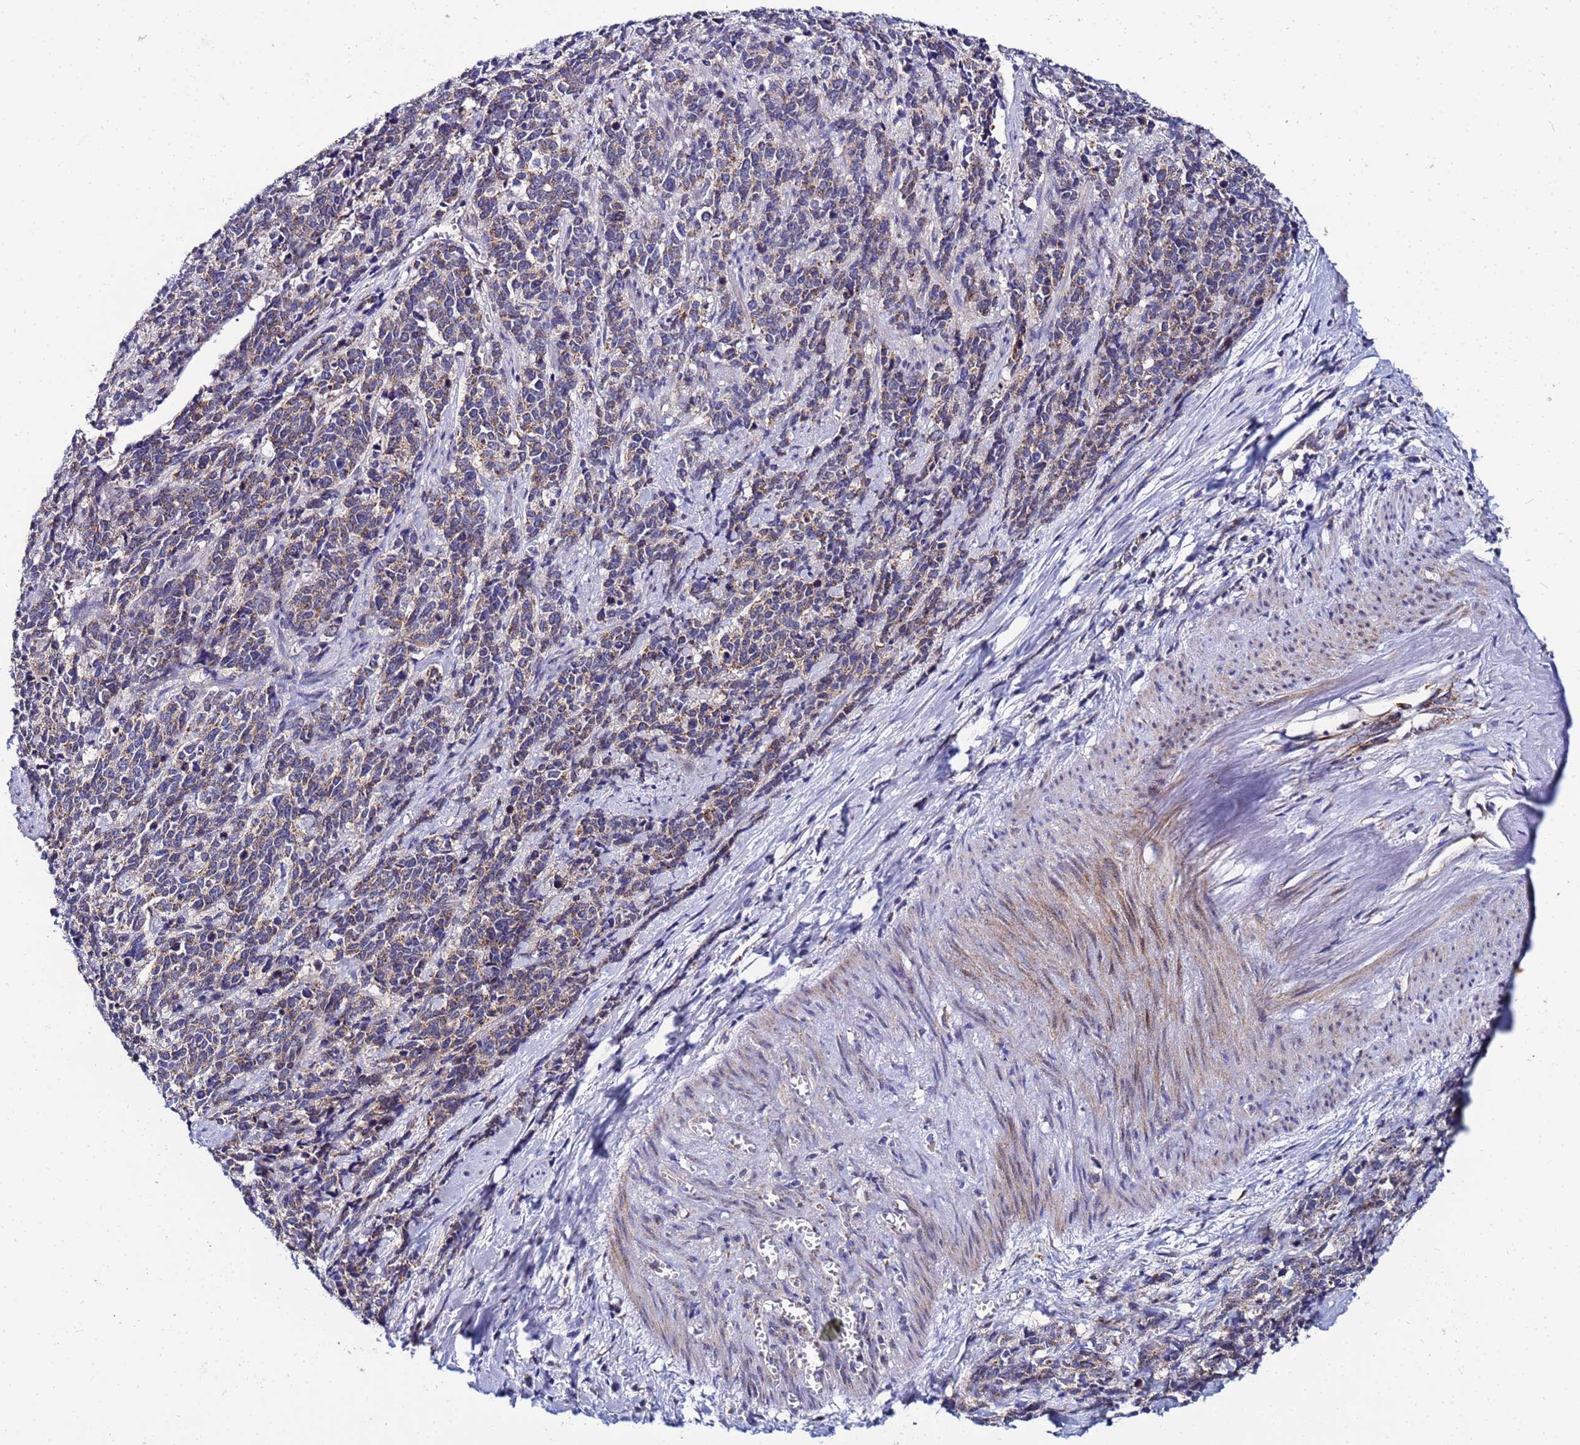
{"staining": {"intensity": "weak", "quantity": "25%-75%", "location": "cytoplasmic/membranous"}, "tissue": "cervical cancer", "cell_type": "Tumor cells", "image_type": "cancer", "snomed": [{"axis": "morphology", "description": "Squamous cell carcinoma, NOS"}, {"axis": "topography", "description": "Cervix"}], "caption": "A high-resolution photomicrograph shows IHC staining of cervical cancer, which exhibits weak cytoplasmic/membranous positivity in approximately 25%-75% of tumor cells.", "gene": "FAHD2A", "patient": {"sex": "female", "age": 60}}